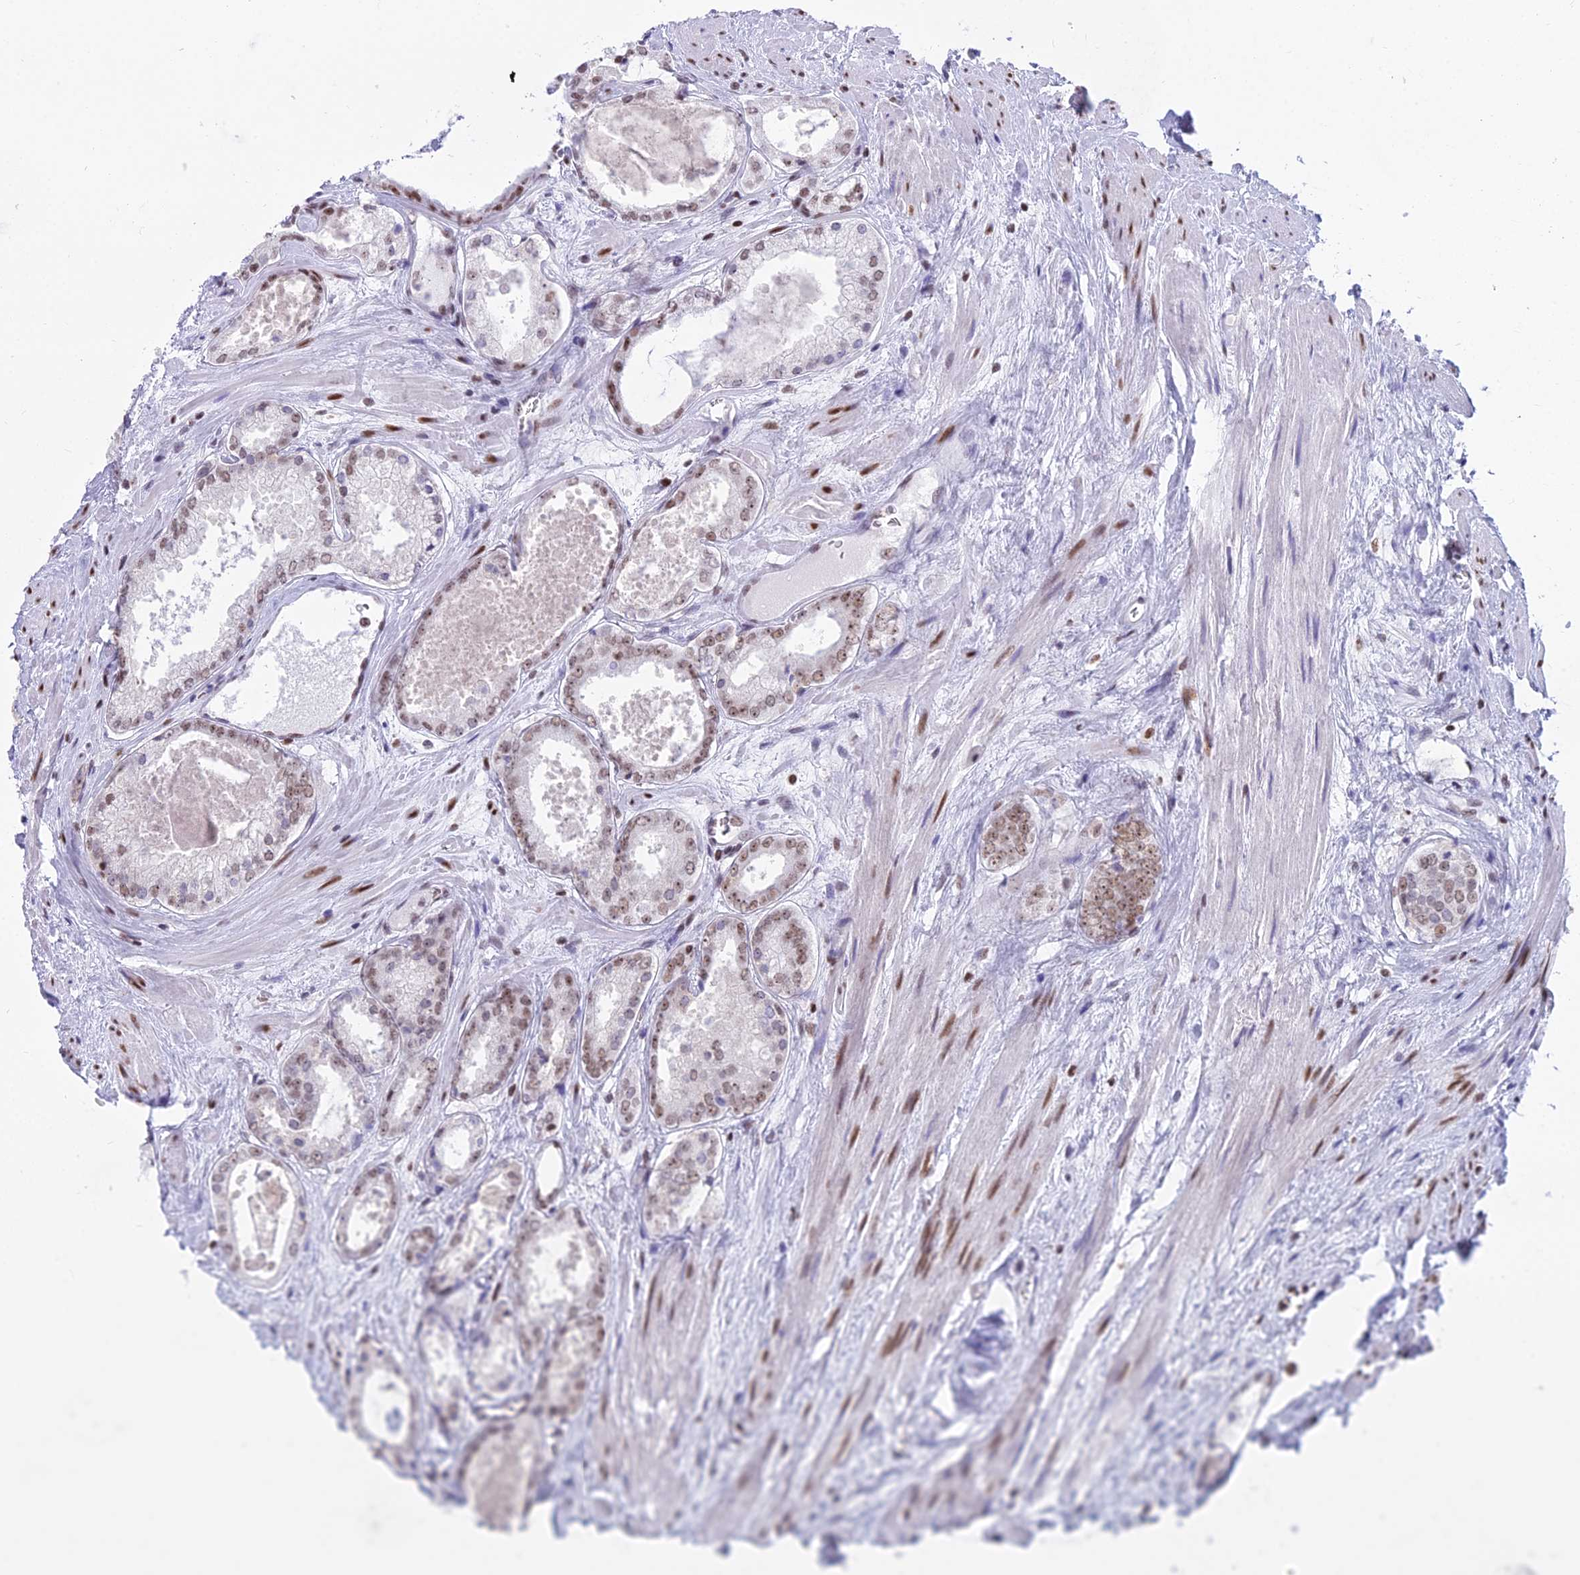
{"staining": {"intensity": "moderate", "quantity": "25%-75%", "location": "nuclear"}, "tissue": "prostate cancer", "cell_type": "Tumor cells", "image_type": "cancer", "snomed": [{"axis": "morphology", "description": "Adenocarcinoma, Low grade"}, {"axis": "topography", "description": "Prostate"}], "caption": "A brown stain shows moderate nuclear staining of a protein in human prostate cancer tumor cells. (Brightfield microscopy of DAB IHC at high magnification).", "gene": "PARP1", "patient": {"sex": "male", "age": 68}}